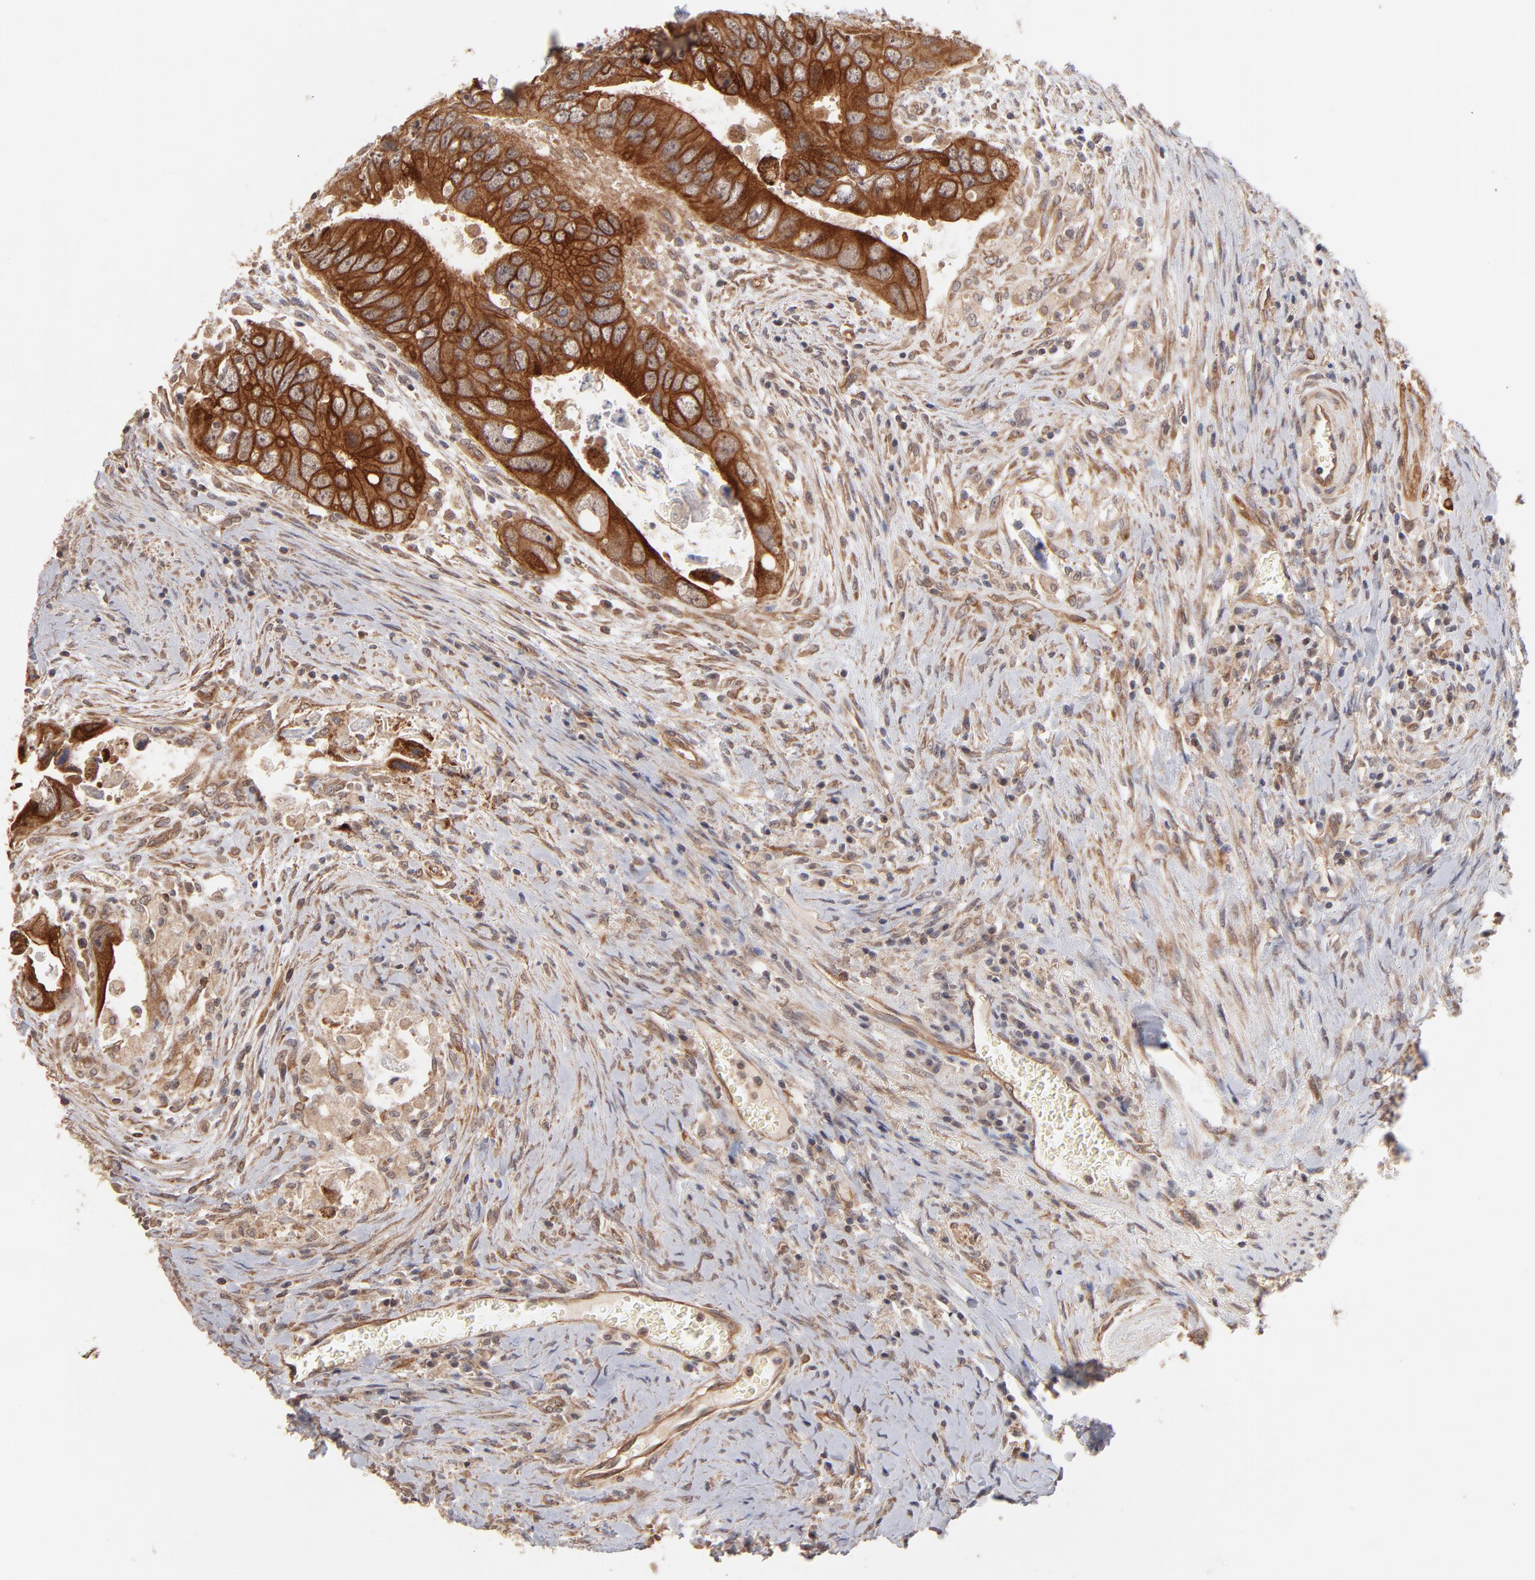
{"staining": {"intensity": "strong", "quantity": ">75%", "location": "cytoplasmic/membranous"}, "tissue": "colorectal cancer", "cell_type": "Tumor cells", "image_type": "cancer", "snomed": [{"axis": "morphology", "description": "Adenocarcinoma, NOS"}, {"axis": "topography", "description": "Rectum"}], "caption": "Strong cytoplasmic/membranous expression is identified in about >75% of tumor cells in colorectal adenocarcinoma.", "gene": "STAP2", "patient": {"sex": "male", "age": 70}}